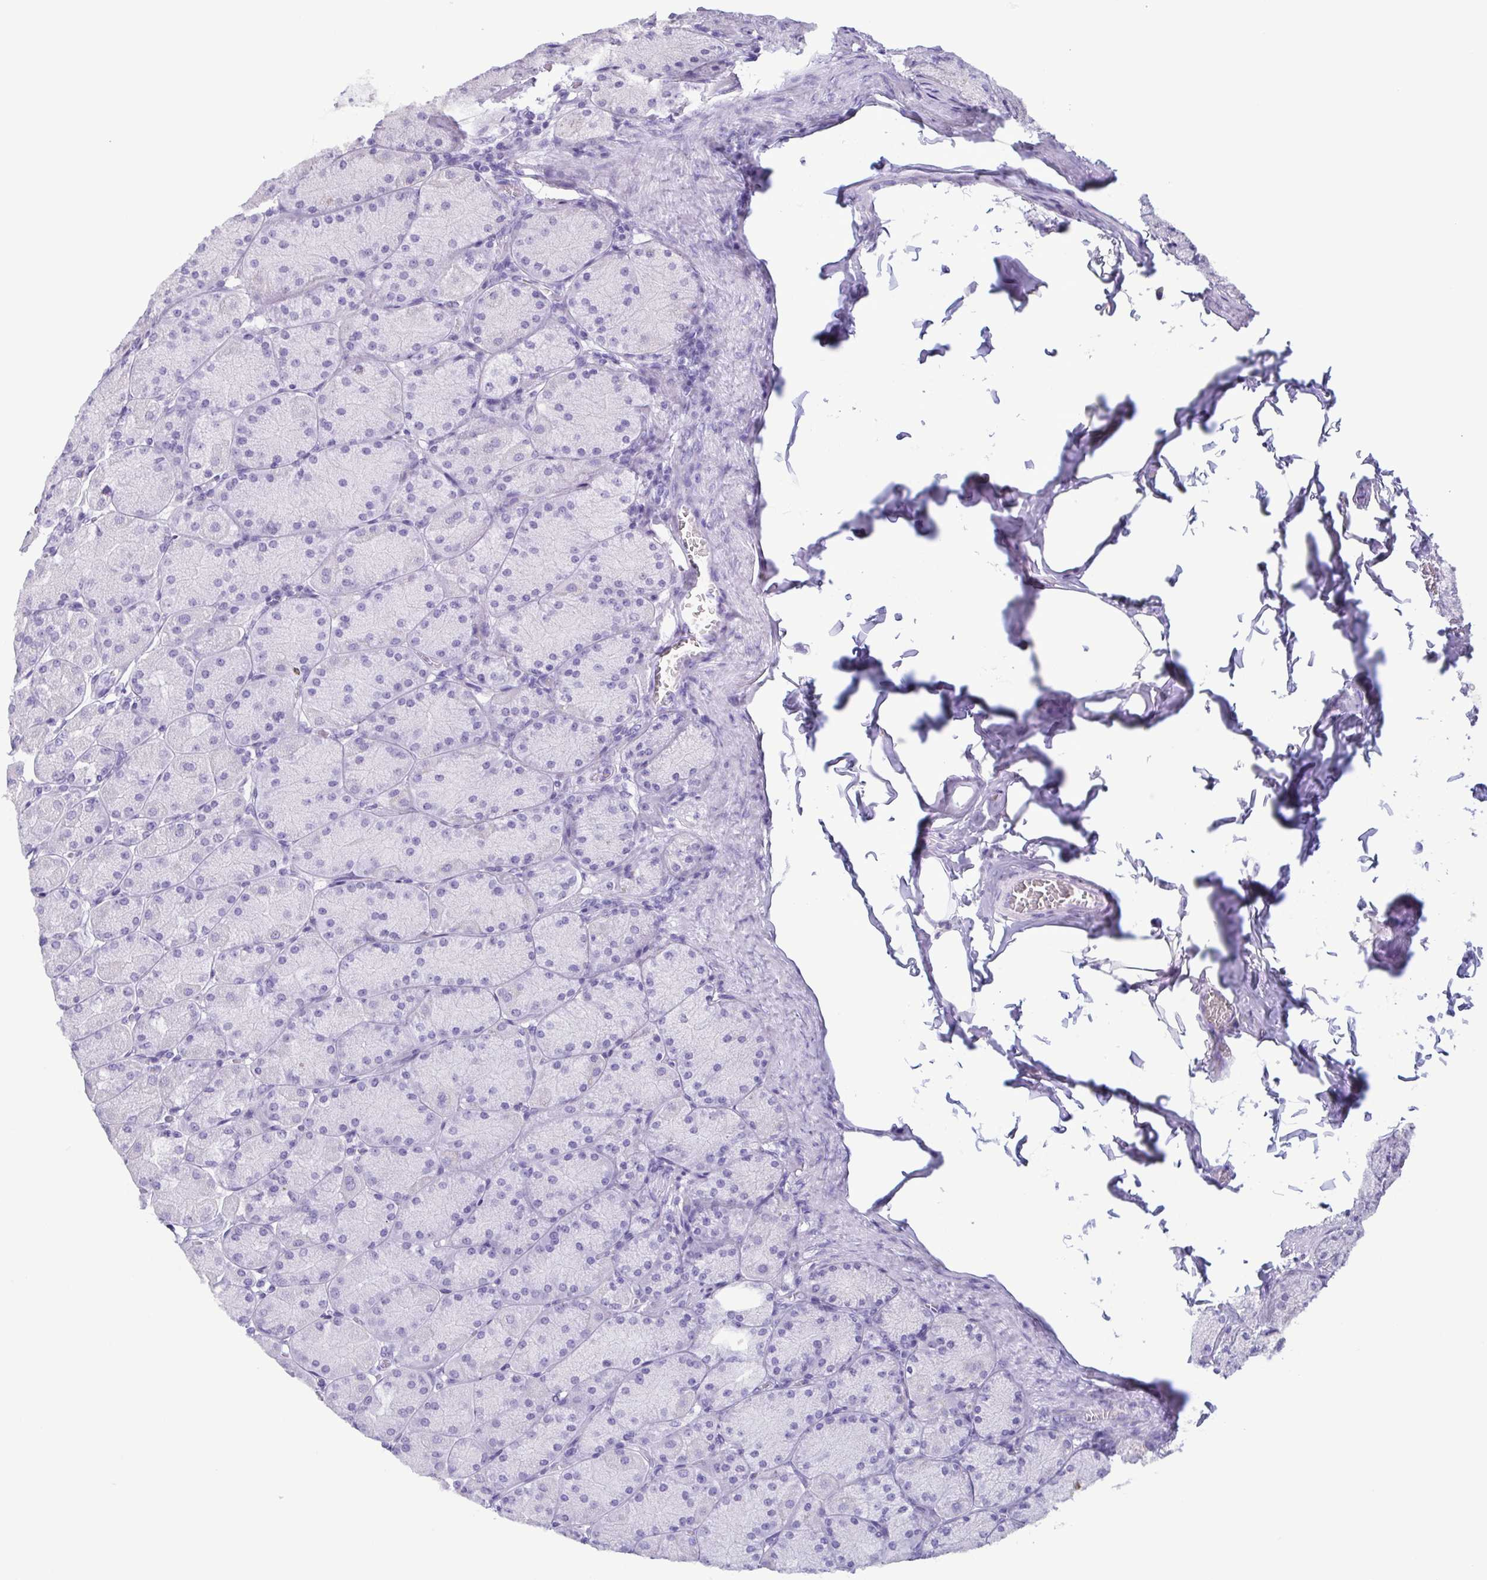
{"staining": {"intensity": "negative", "quantity": "none", "location": "none"}, "tissue": "stomach", "cell_type": "Glandular cells", "image_type": "normal", "snomed": [{"axis": "morphology", "description": "Normal tissue, NOS"}, {"axis": "topography", "description": "Stomach, upper"}], "caption": "Immunohistochemical staining of benign stomach shows no significant positivity in glandular cells. (DAB (3,3'-diaminobenzidine) immunohistochemistry (IHC), high magnification).", "gene": "LTF", "patient": {"sex": "female", "age": 56}}